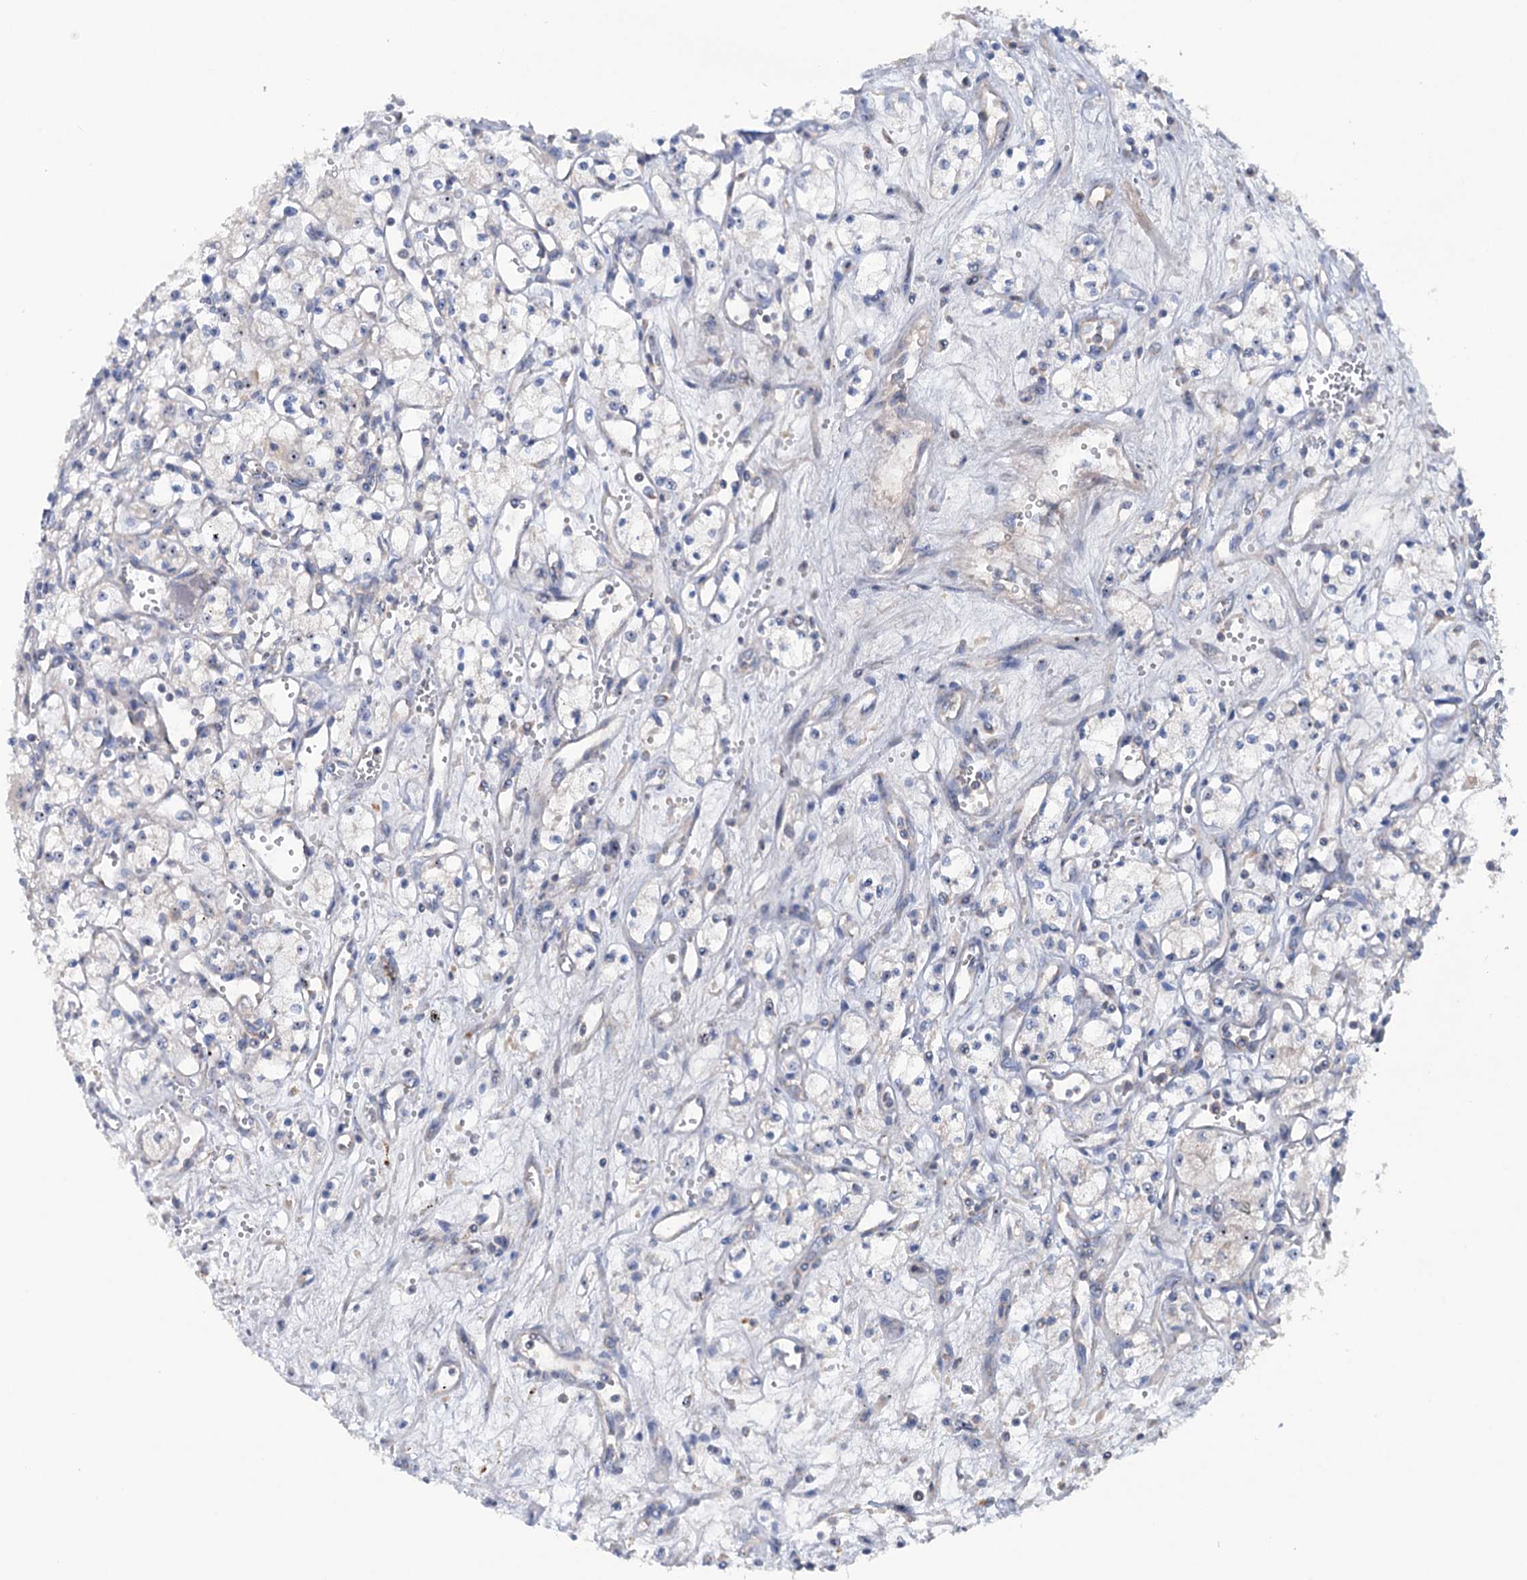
{"staining": {"intensity": "negative", "quantity": "none", "location": "none"}, "tissue": "renal cancer", "cell_type": "Tumor cells", "image_type": "cancer", "snomed": [{"axis": "morphology", "description": "Adenocarcinoma, NOS"}, {"axis": "topography", "description": "Kidney"}], "caption": "Immunohistochemical staining of human renal cancer demonstrates no significant expression in tumor cells. (IHC, brightfield microscopy, high magnification).", "gene": "HTR3B", "patient": {"sex": "male", "age": 59}}